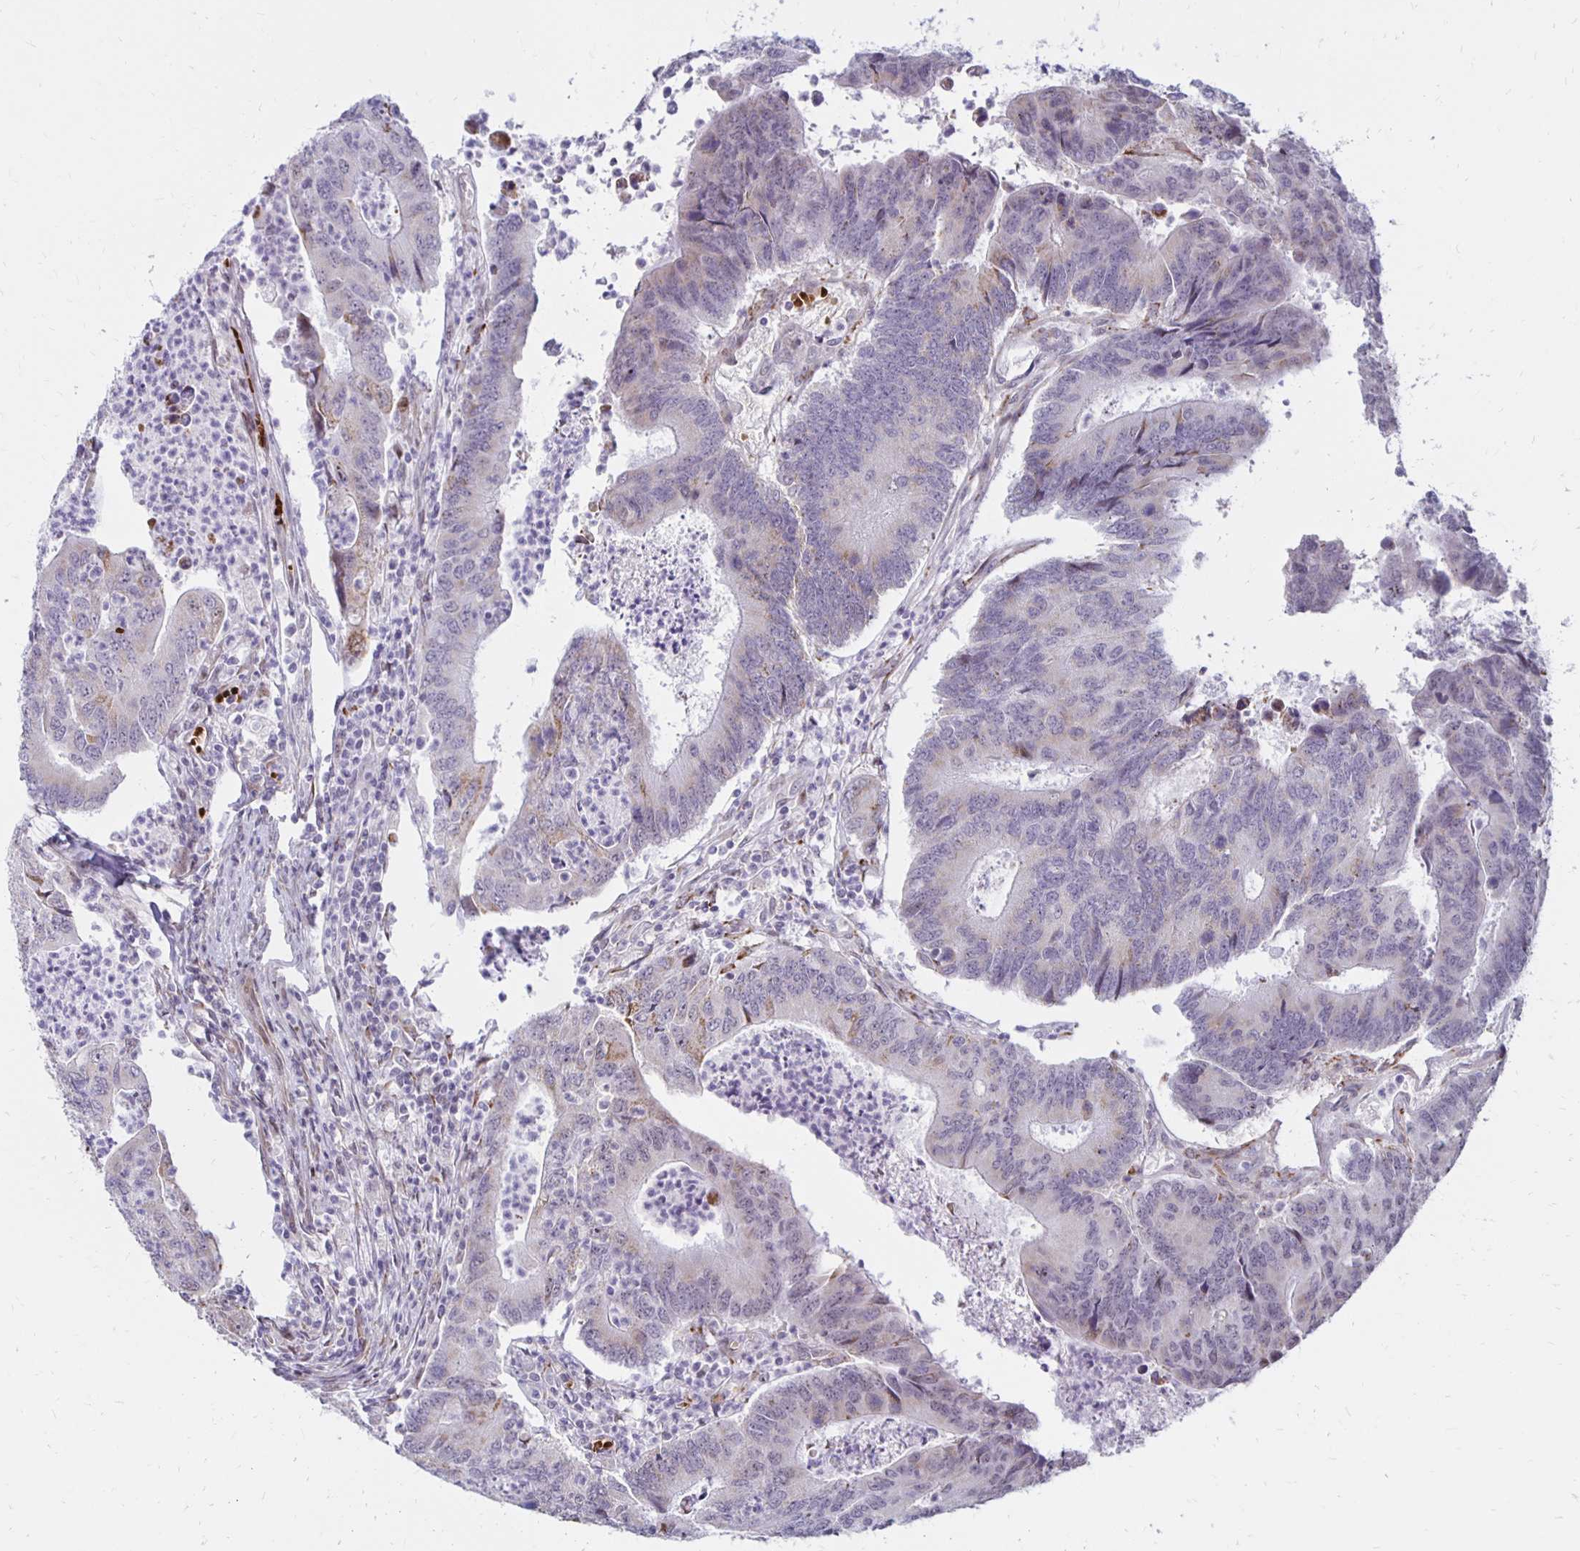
{"staining": {"intensity": "negative", "quantity": "none", "location": "none"}, "tissue": "colorectal cancer", "cell_type": "Tumor cells", "image_type": "cancer", "snomed": [{"axis": "morphology", "description": "Adenocarcinoma, NOS"}, {"axis": "topography", "description": "Colon"}], "caption": "Immunohistochemical staining of human colorectal cancer displays no significant expression in tumor cells.", "gene": "DAGLA", "patient": {"sex": "female", "age": 67}}